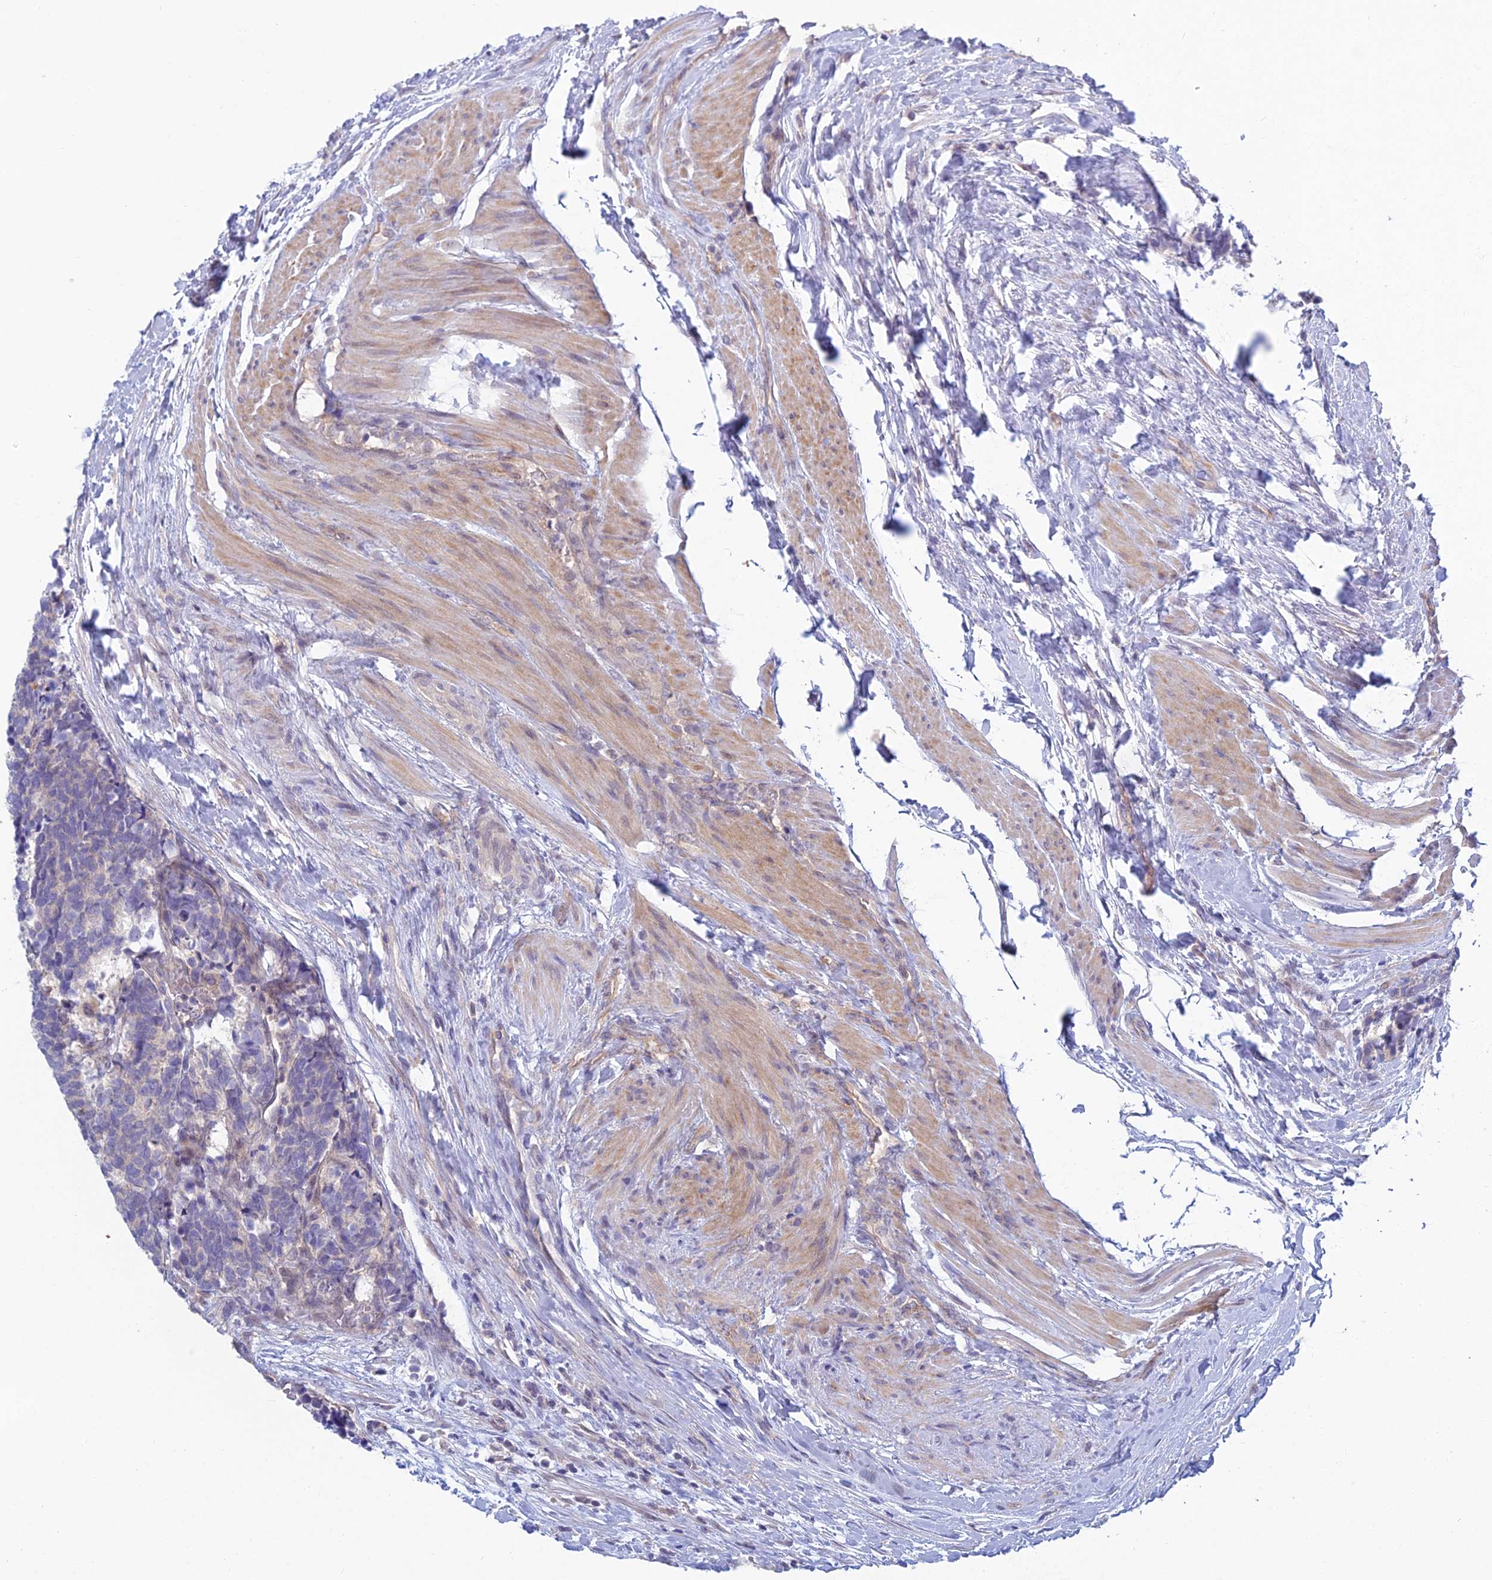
{"staining": {"intensity": "negative", "quantity": "none", "location": "none"}, "tissue": "carcinoid", "cell_type": "Tumor cells", "image_type": "cancer", "snomed": [{"axis": "morphology", "description": "Carcinoma, NOS"}, {"axis": "morphology", "description": "Carcinoid, malignant, NOS"}, {"axis": "topography", "description": "Prostate"}], "caption": "Tumor cells show no significant protein expression in carcinoid.", "gene": "METTL26", "patient": {"sex": "male", "age": 57}}